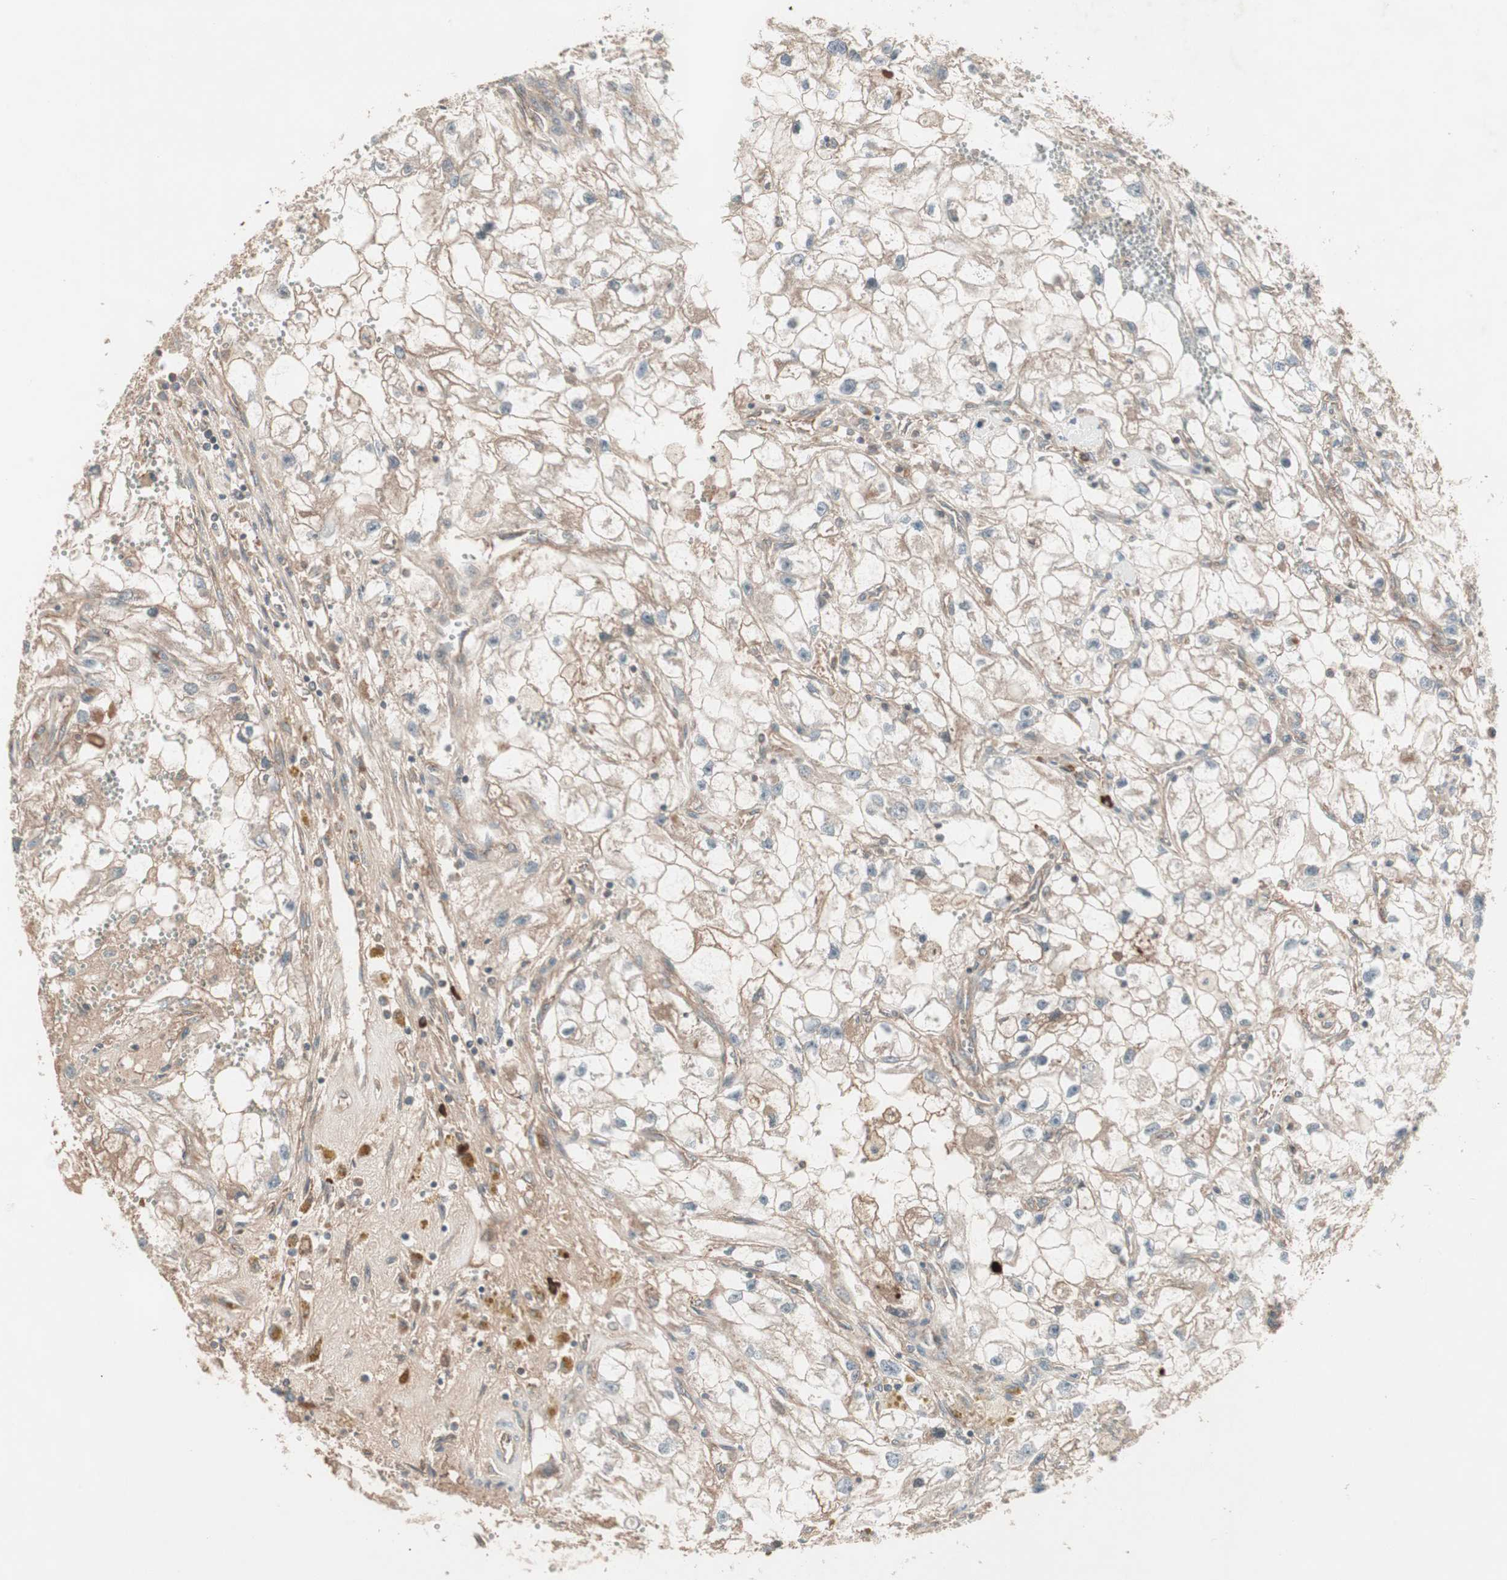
{"staining": {"intensity": "weak", "quantity": "25%-75%", "location": "cytoplasmic/membranous"}, "tissue": "renal cancer", "cell_type": "Tumor cells", "image_type": "cancer", "snomed": [{"axis": "morphology", "description": "Adenocarcinoma, NOS"}, {"axis": "topography", "description": "Kidney"}], "caption": "Adenocarcinoma (renal) stained with immunohistochemistry displays weak cytoplasmic/membranous positivity in about 25%-75% of tumor cells.", "gene": "TFPI", "patient": {"sex": "female", "age": 70}}